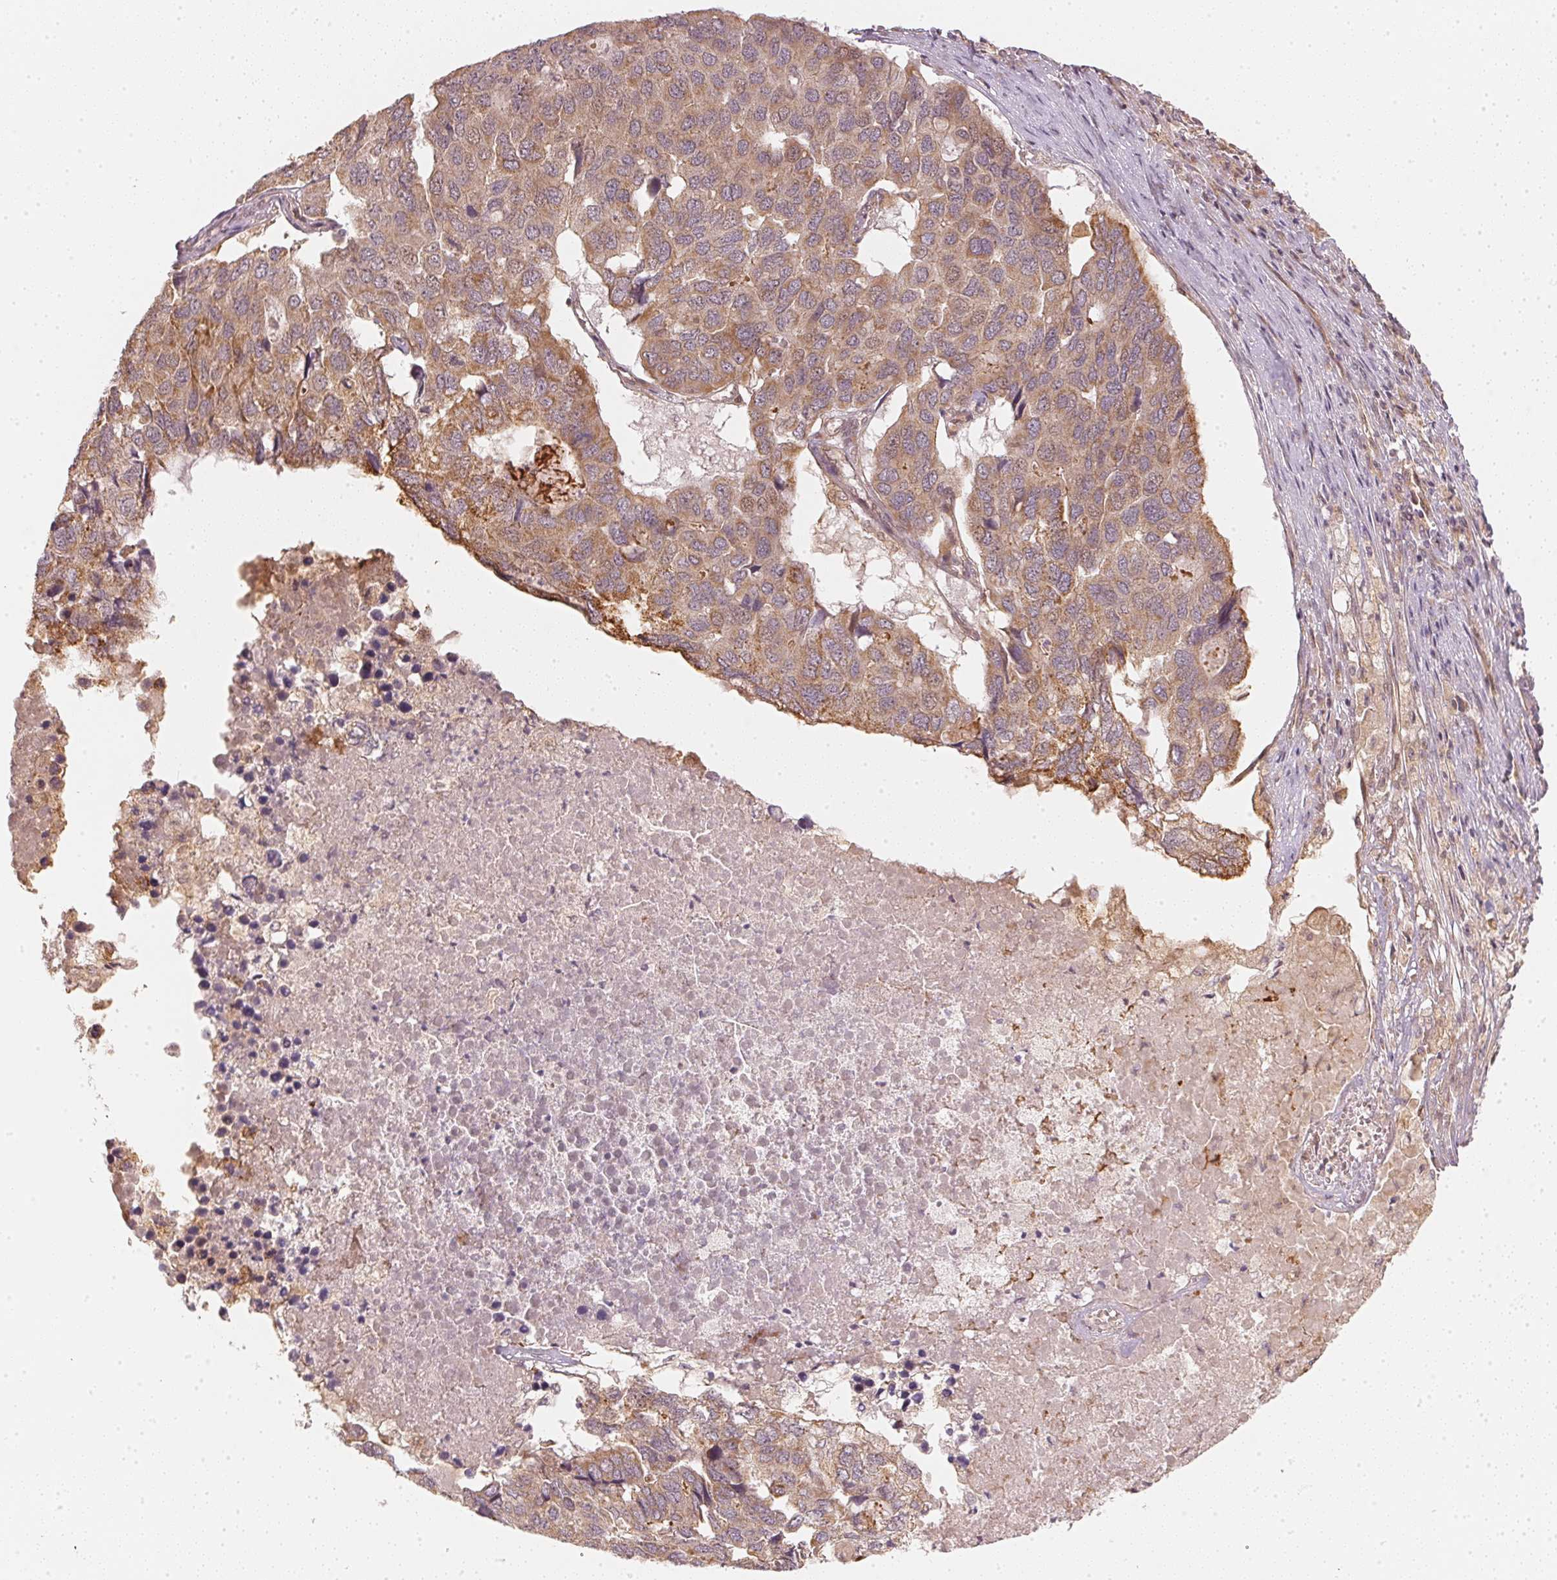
{"staining": {"intensity": "moderate", "quantity": ">75%", "location": "cytoplasmic/membranous"}, "tissue": "pancreatic cancer", "cell_type": "Tumor cells", "image_type": "cancer", "snomed": [{"axis": "morphology", "description": "Adenocarcinoma, NOS"}, {"axis": "topography", "description": "Pancreas"}], "caption": "This is a histology image of immunohistochemistry (IHC) staining of pancreatic cancer (adenocarcinoma), which shows moderate staining in the cytoplasmic/membranous of tumor cells.", "gene": "WDR54", "patient": {"sex": "male", "age": 50}}